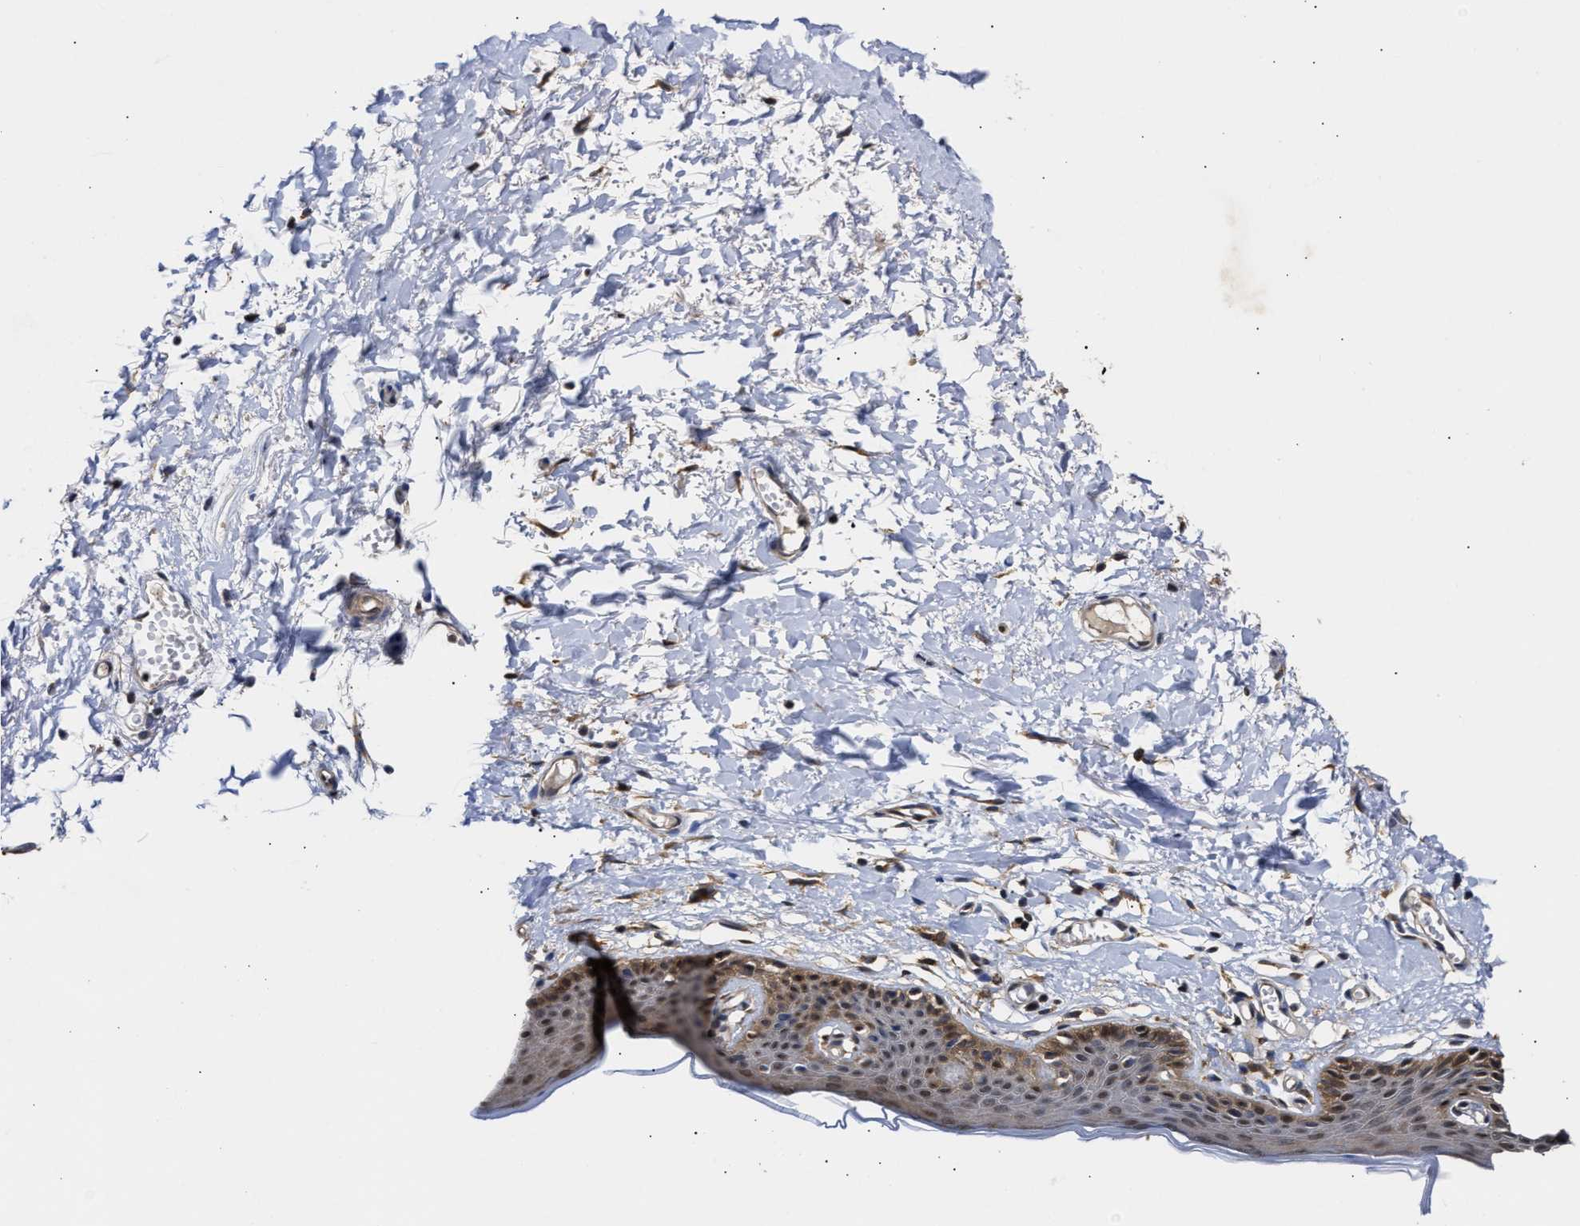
{"staining": {"intensity": "moderate", "quantity": ">75%", "location": "cytoplasmic/membranous,nuclear"}, "tissue": "skin", "cell_type": "Epidermal cells", "image_type": "normal", "snomed": [{"axis": "morphology", "description": "Normal tissue, NOS"}, {"axis": "topography", "description": "Vulva"}], "caption": "Moderate cytoplasmic/membranous,nuclear staining is present in about >75% of epidermal cells in normal skin. The staining was performed using DAB (3,3'-diaminobenzidine), with brown indicating positive protein expression. Nuclei are stained blue with hematoxylin.", "gene": "CLIP2", "patient": {"sex": "female", "age": 54}}